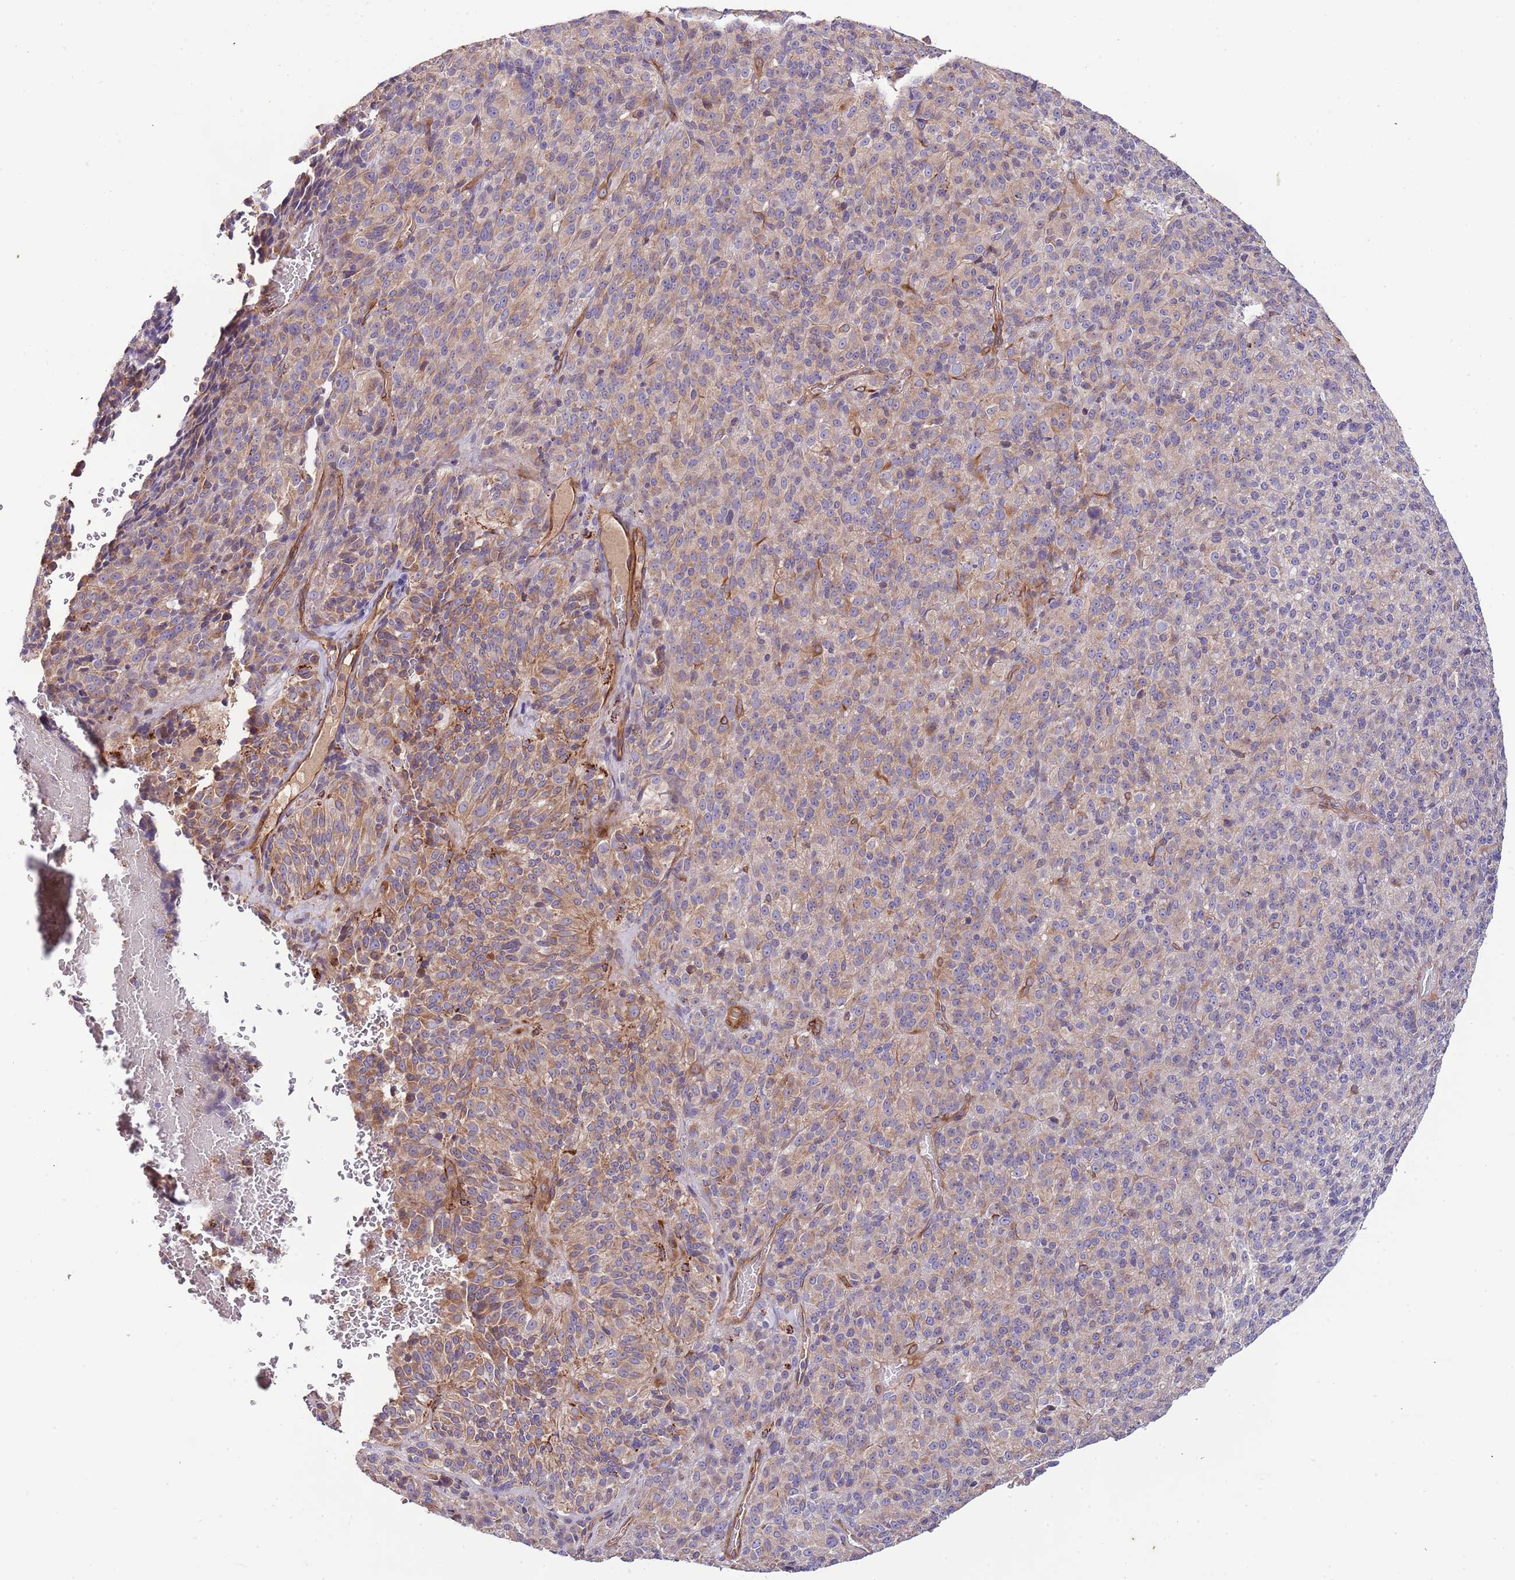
{"staining": {"intensity": "weak", "quantity": "25%-75%", "location": "cytoplasmic/membranous"}, "tissue": "melanoma", "cell_type": "Tumor cells", "image_type": "cancer", "snomed": [{"axis": "morphology", "description": "Malignant melanoma, Metastatic site"}, {"axis": "topography", "description": "Brain"}], "caption": "Protein expression by immunohistochemistry (IHC) reveals weak cytoplasmic/membranous staining in approximately 25%-75% of tumor cells in malignant melanoma (metastatic site).", "gene": "DOCK6", "patient": {"sex": "female", "age": 56}}